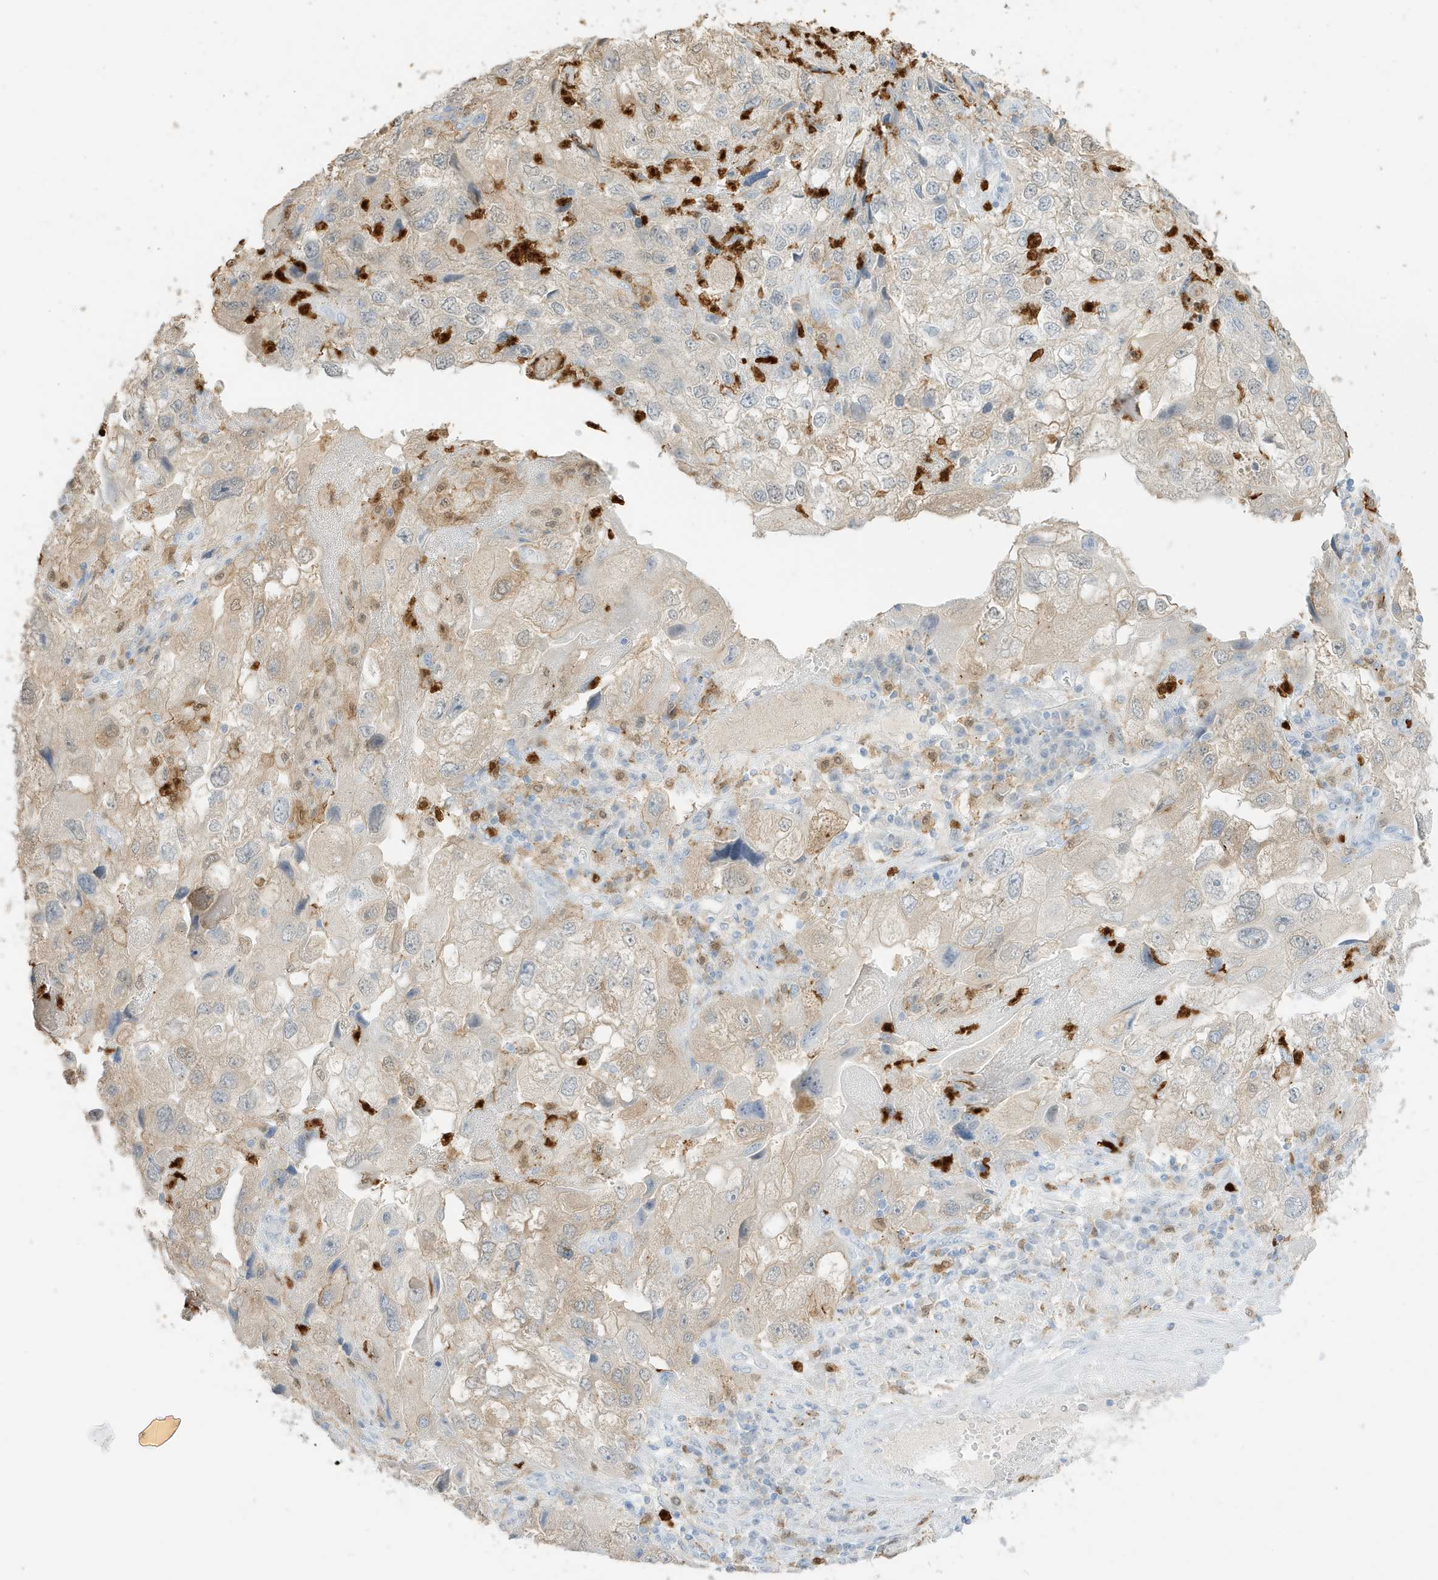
{"staining": {"intensity": "negative", "quantity": "none", "location": "none"}, "tissue": "endometrial cancer", "cell_type": "Tumor cells", "image_type": "cancer", "snomed": [{"axis": "morphology", "description": "Adenocarcinoma, NOS"}, {"axis": "topography", "description": "Endometrium"}], "caption": "Tumor cells are negative for brown protein staining in endometrial cancer (adenocarcinoma). (IHC, brightfield microscopy, high magnification).", "gene": "GCA", "patient": {"sex": "female", "age": 49}}